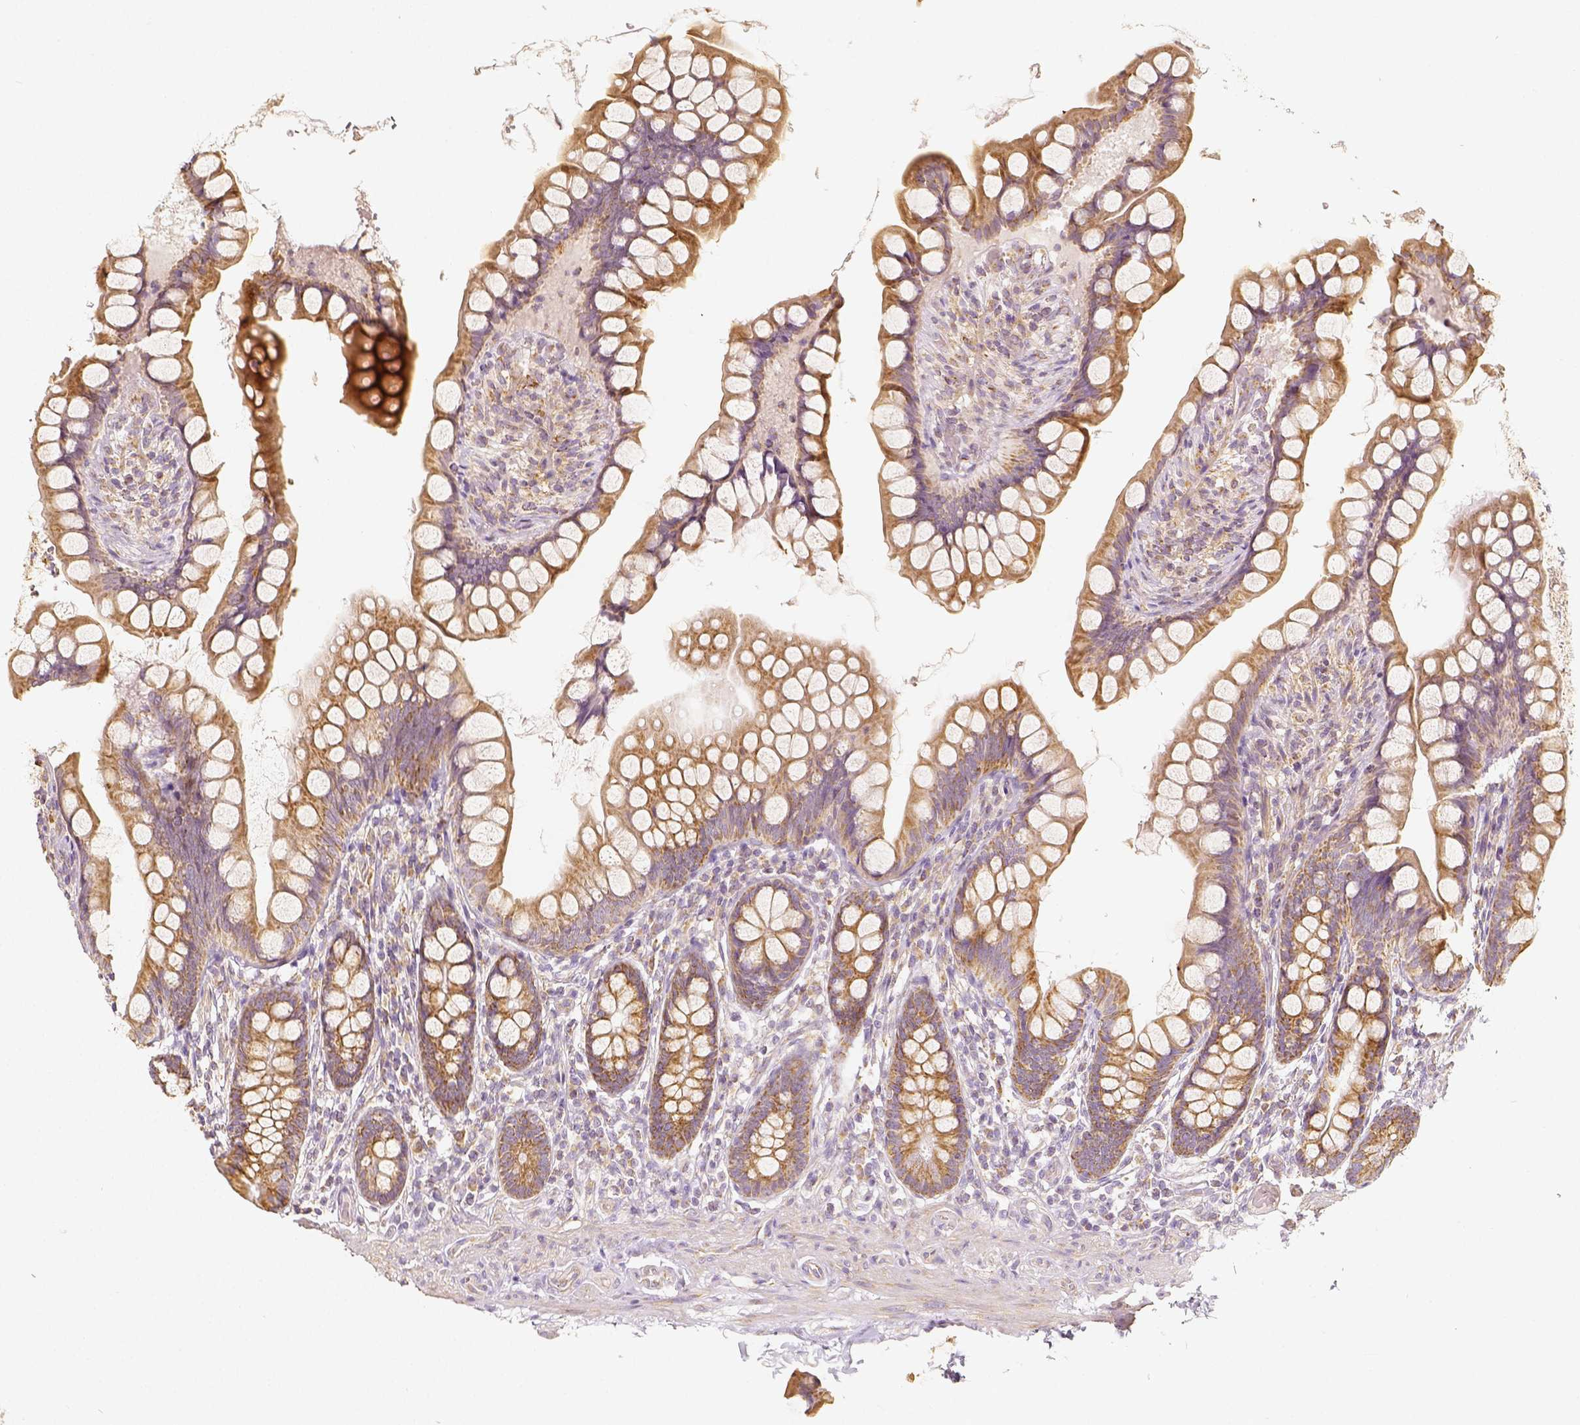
{"staining": {"intensity": "moderate", "quantity": ">75%", "location": "cytoplasmic/membranous"}, "tissue": "small intestine", "cell_type": "Glandular cells", "image_type": "normal", "snomed": [{"axis": "morphology", "description": "Normal tissue, NOS"}, {"axis": "topography", "description": "Small intestine"}], "caption": "Immunohistochemical staining of normal human small intestine shows >75% levels of moderate cytoplasmic/membranous protein expression in about >75% of glandular cells.", "gene": "PGAM5", "patient": {"sex": "male", "age": 70}}